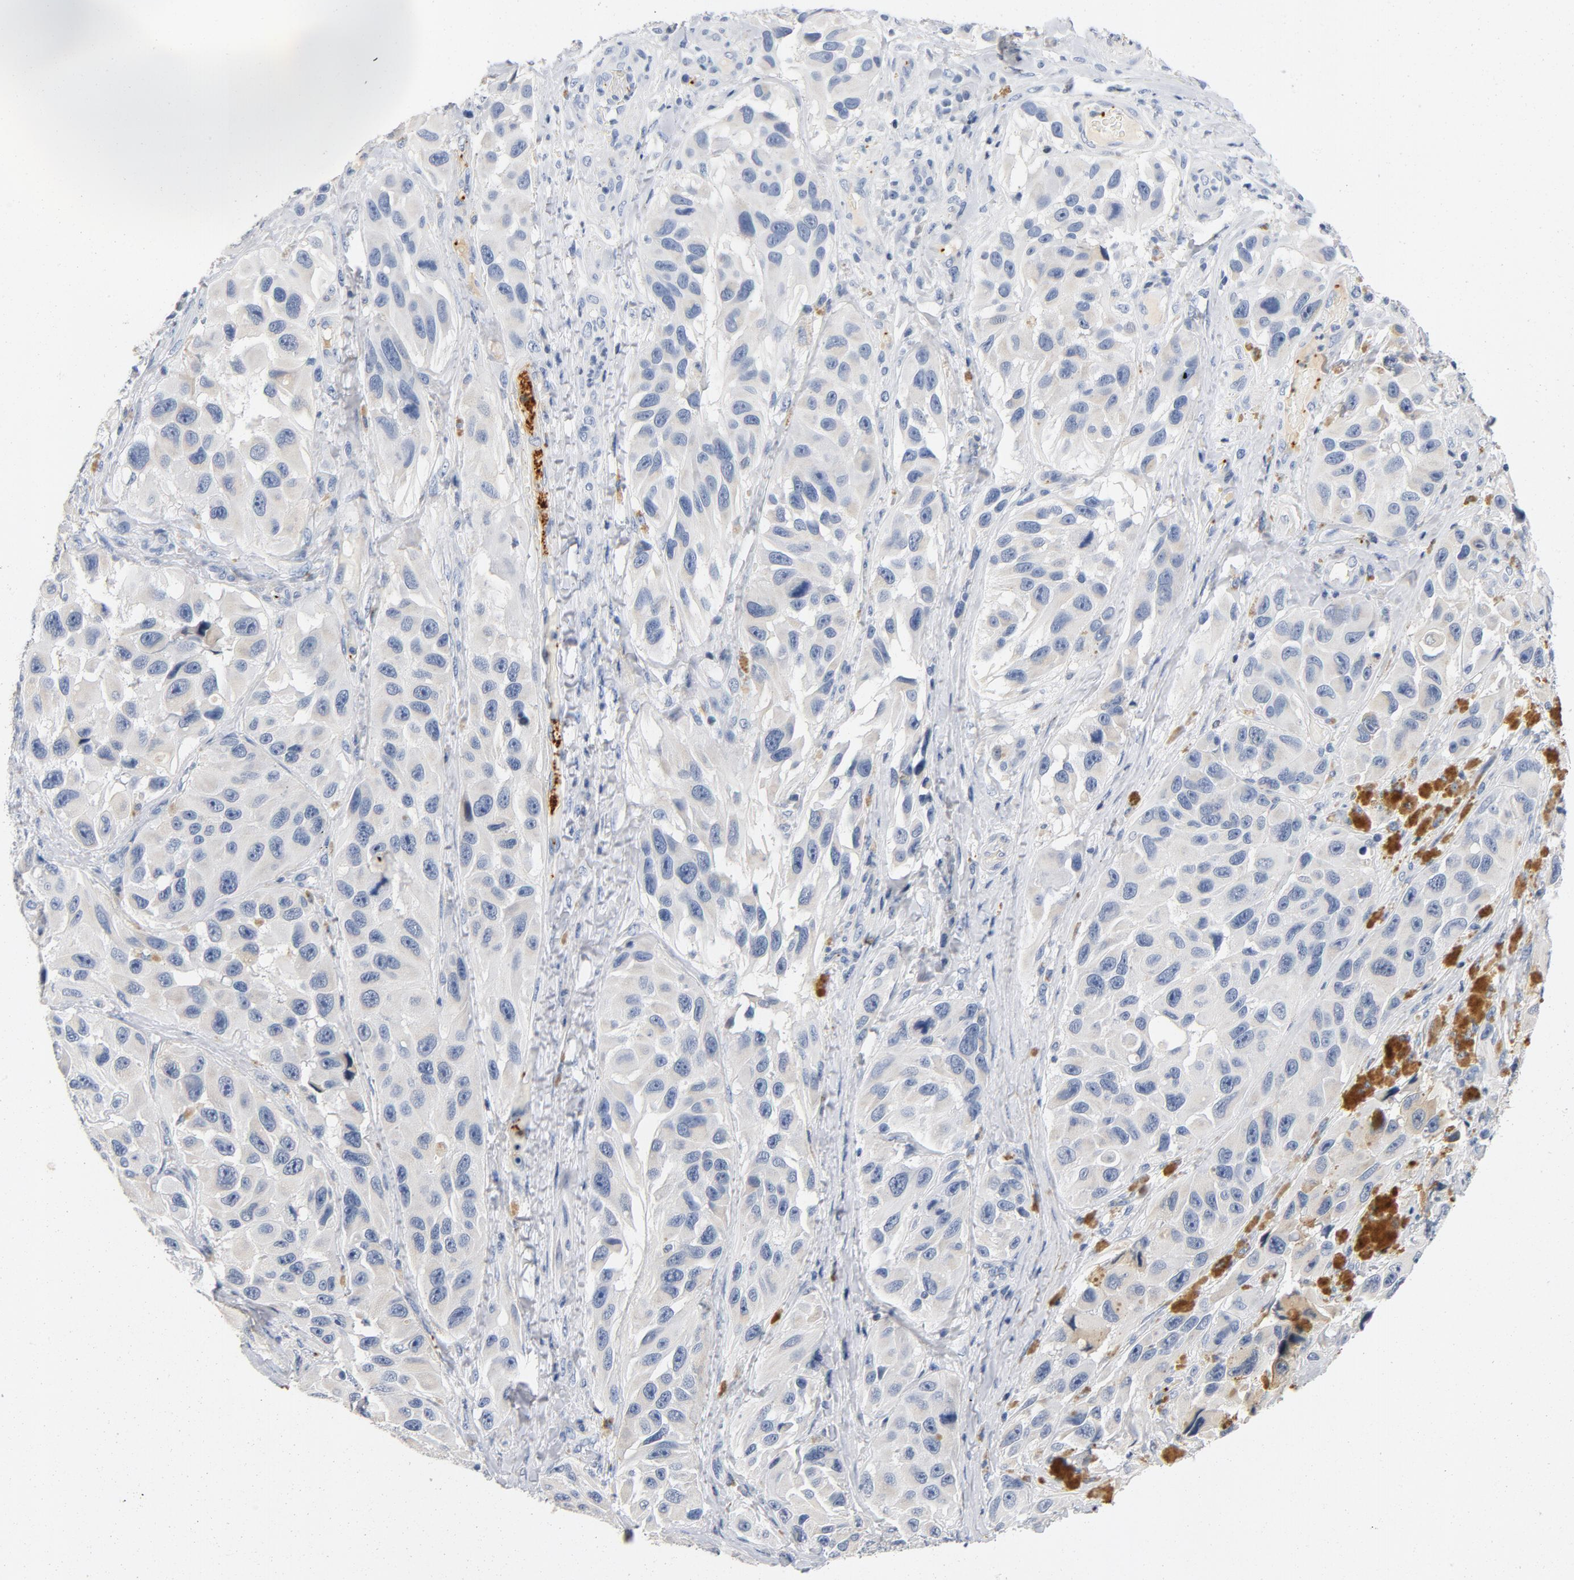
{"staining": {"intensity": "negative", "quantity": "none", "location": "none"}, "tissue": "melanoma", "cell_type": "Tumor cells", "image_type": "cancer", "snomed": [{"axis": "morphology", "description": "Malignant melanoma, NOS"}, {"axis": "topography", "description": "Skin"}], "caption": "Immunohistochemistry photomicrograph of neoplastic tissue: human malignant melanoma stained with DAB (3,3'-diaminobenzidine) reveals no significant protein staining in tumor cells.", "gene": "PIM1", "patient": {"sex": "female", "age": 73}}